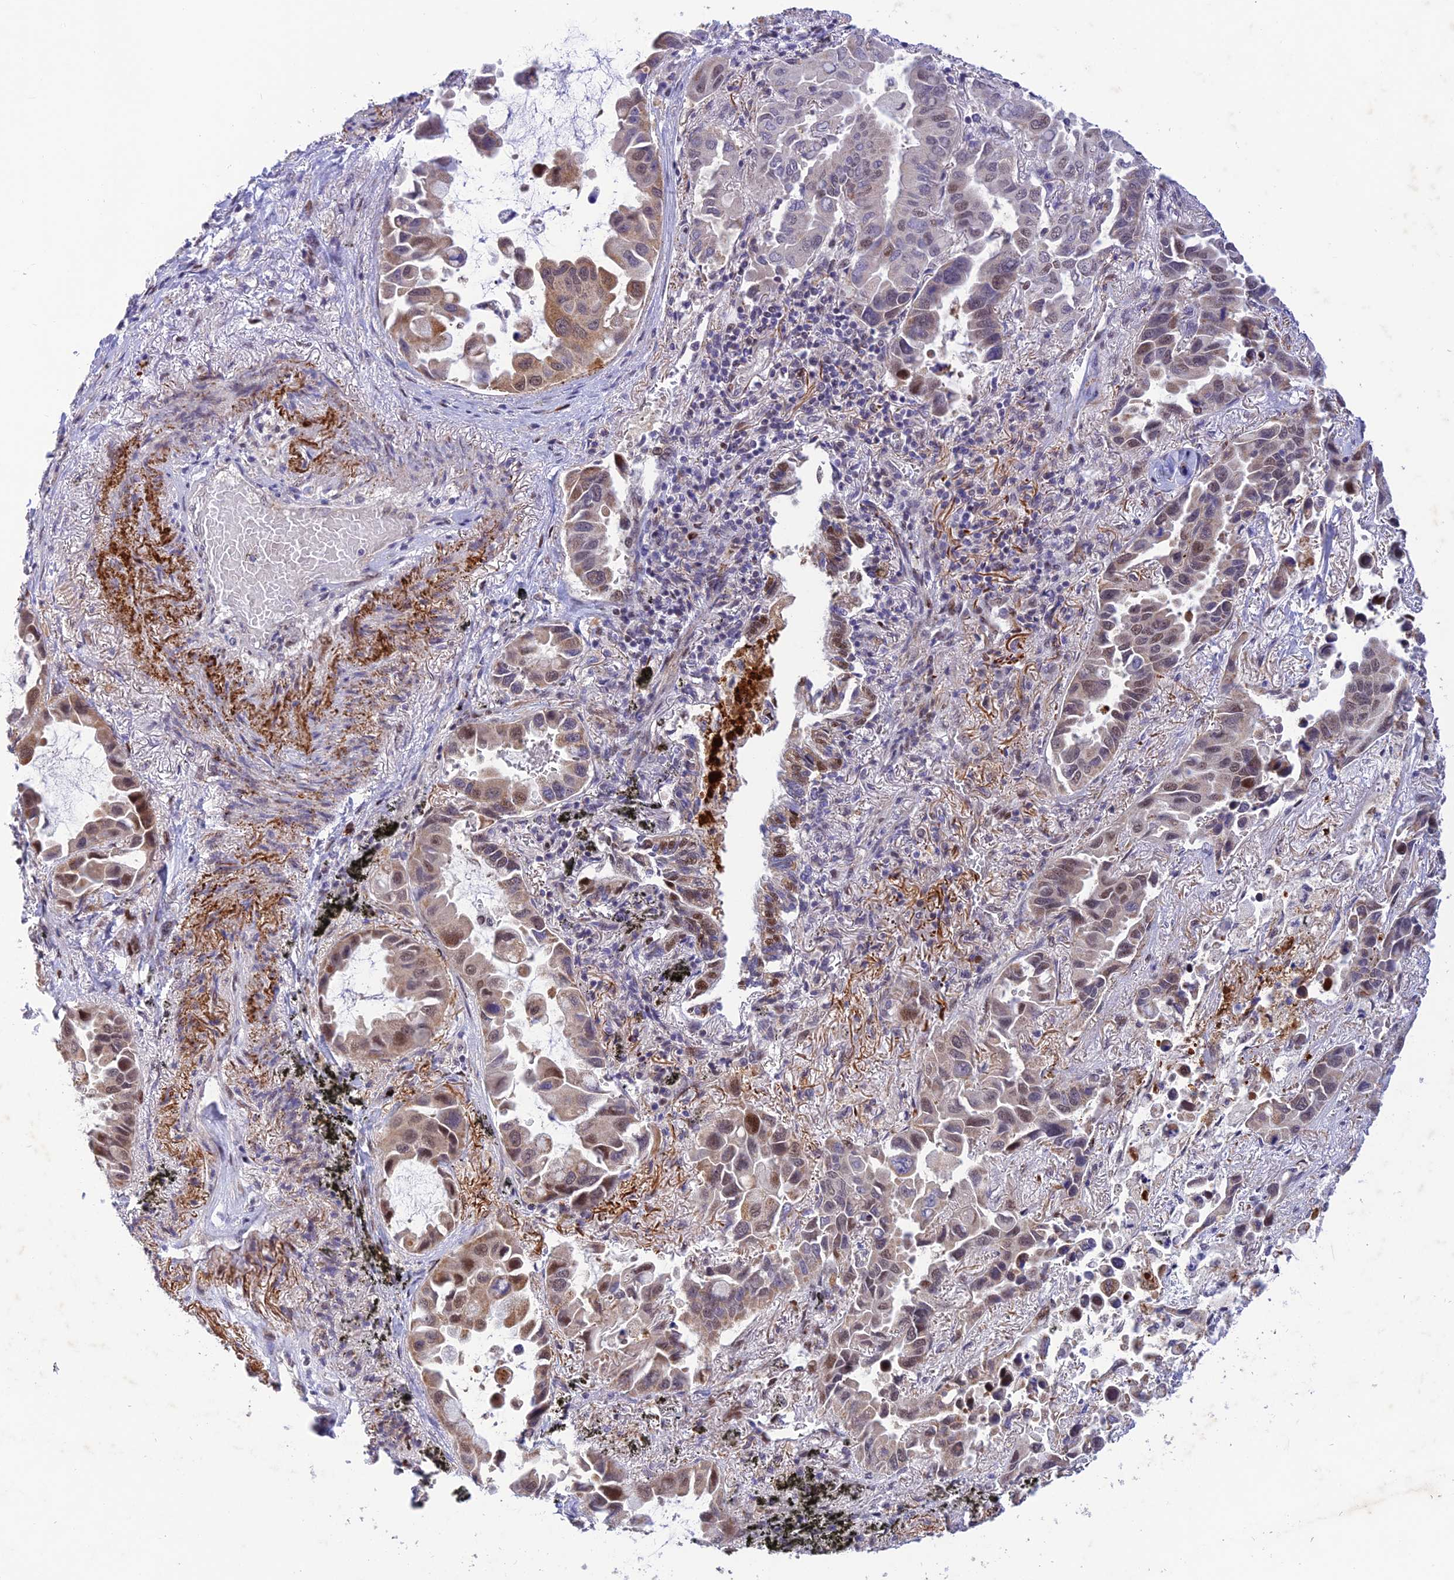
{"staining": {"intensity": "moderate", "quantity": "25%-75%", "location": "cytoplasmic/membranous,nuclear"}, "tissue": "lung cancer", "cell_type": "Tumor cells", "image_type": "cancer", "snomed": [{"axis": "morphology", "description": "Adenocarcinoma, NOS"}, {"axis": "topography", "description": "Lung"}], "caption": "A photomicrograph showing moderate cytoplasmic/membranous and nuclear expression in approximately 25%-75% of tumor cells in lung cancer (adenocarcinoma), as visualized by brown immunohistochemical staining.", "gene": "WDR55", "patient": {"sex": "male", "age": 64}}